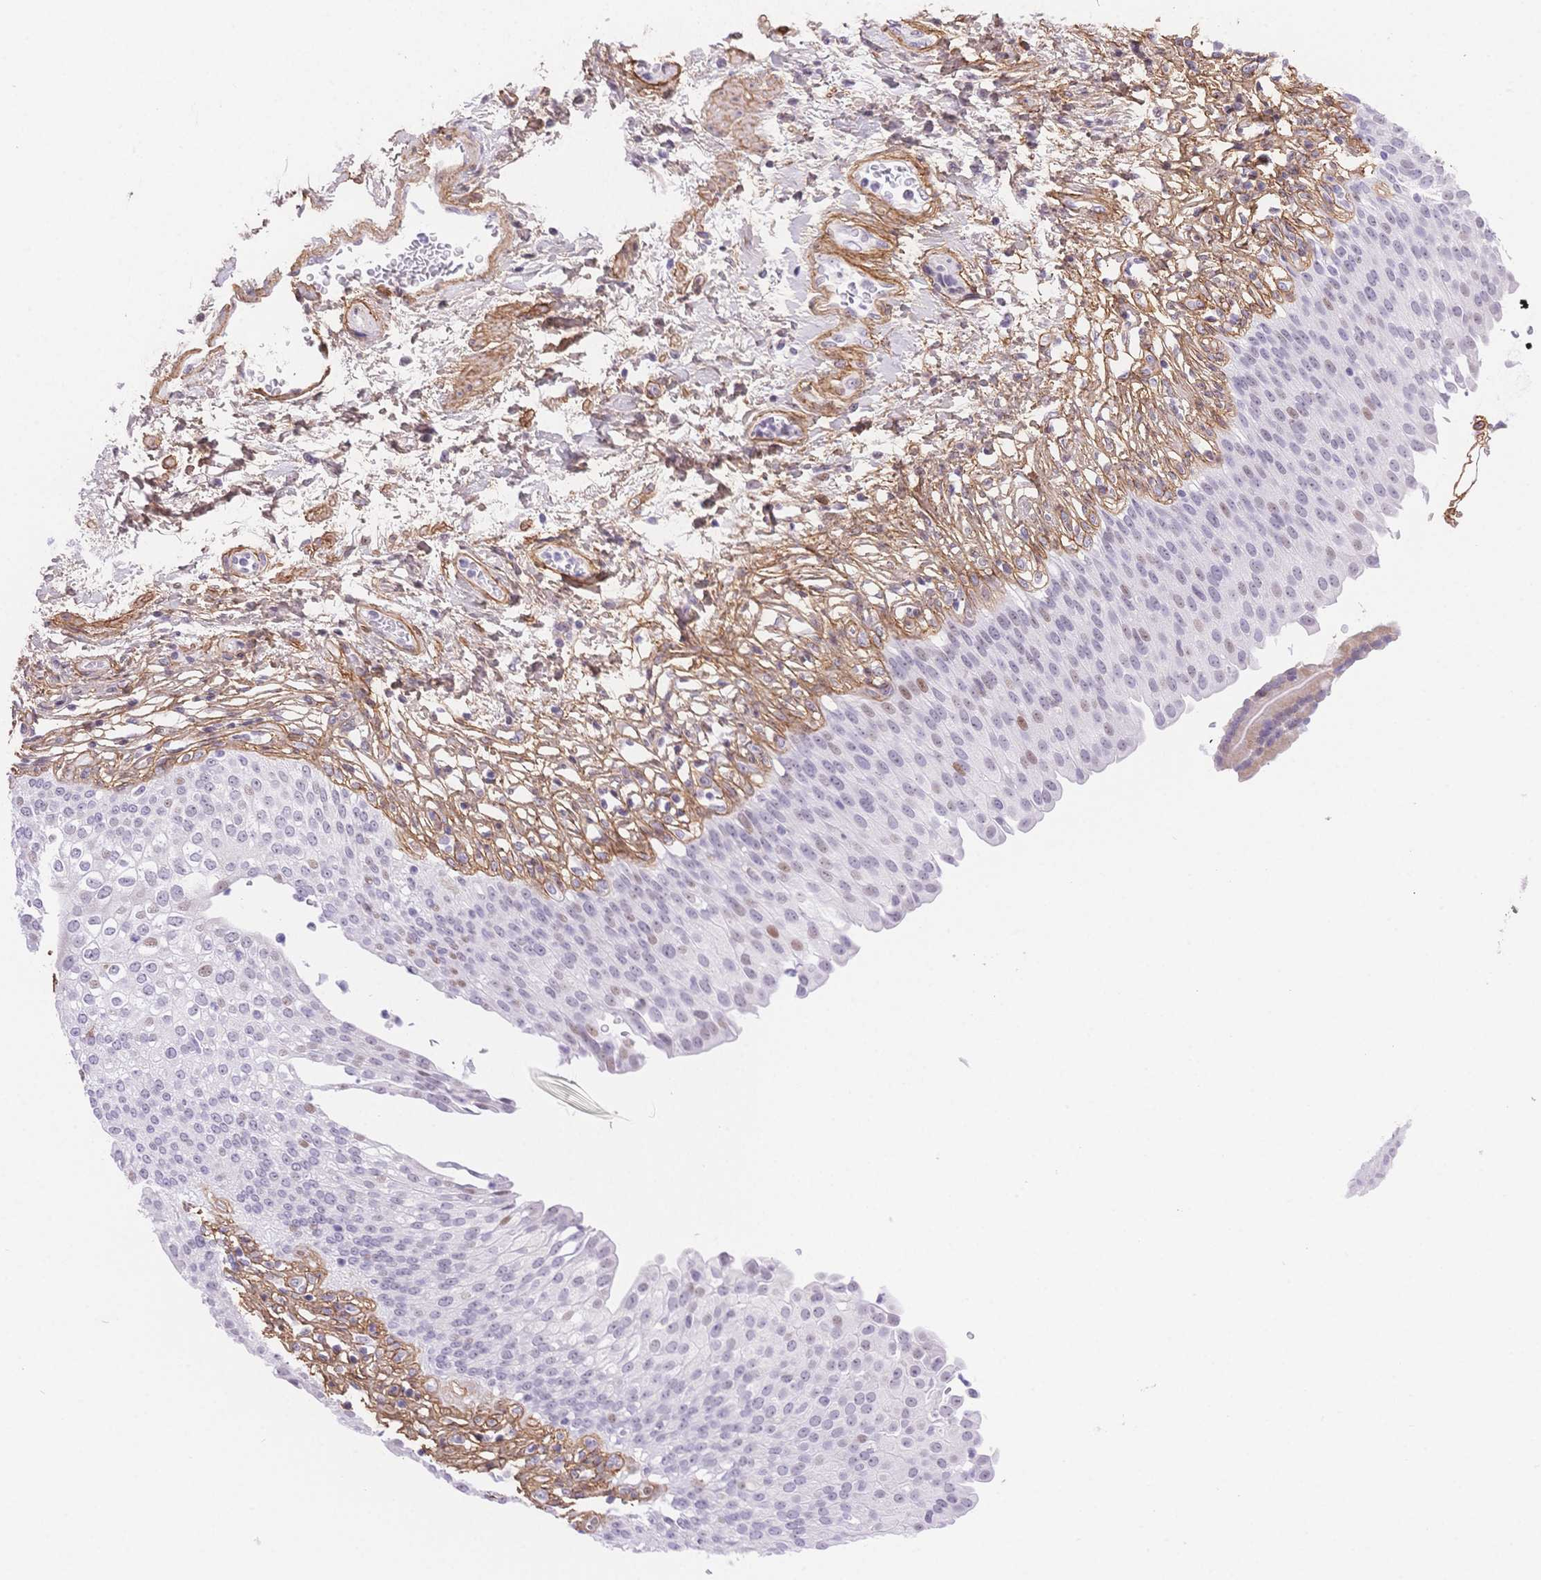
{"staining": {"intensity": "moderate", "quantity": "<25%", "location": "nuclear"}, "tissue": "urinary bladder", "cell_type": "Urothelial cells", "image_type": "normal", "snomed": [{"axis": "morphology", "description": "Normal tissue, NOS"}, {"axis": "topography", "description": "Urinary bladder"}, {"axis": "topography", "description": "Peripheral nerve tissue"}], "caption": "Immunohistochemistry (DAB (3,3'-diaminobenzidine)) staining of benign urinary bladder shows moderate nuclear protein staining in approximately <25% of urothelial cells.", "gene": "PDZD2", "patient": {"sex": "female", "age": 60}}